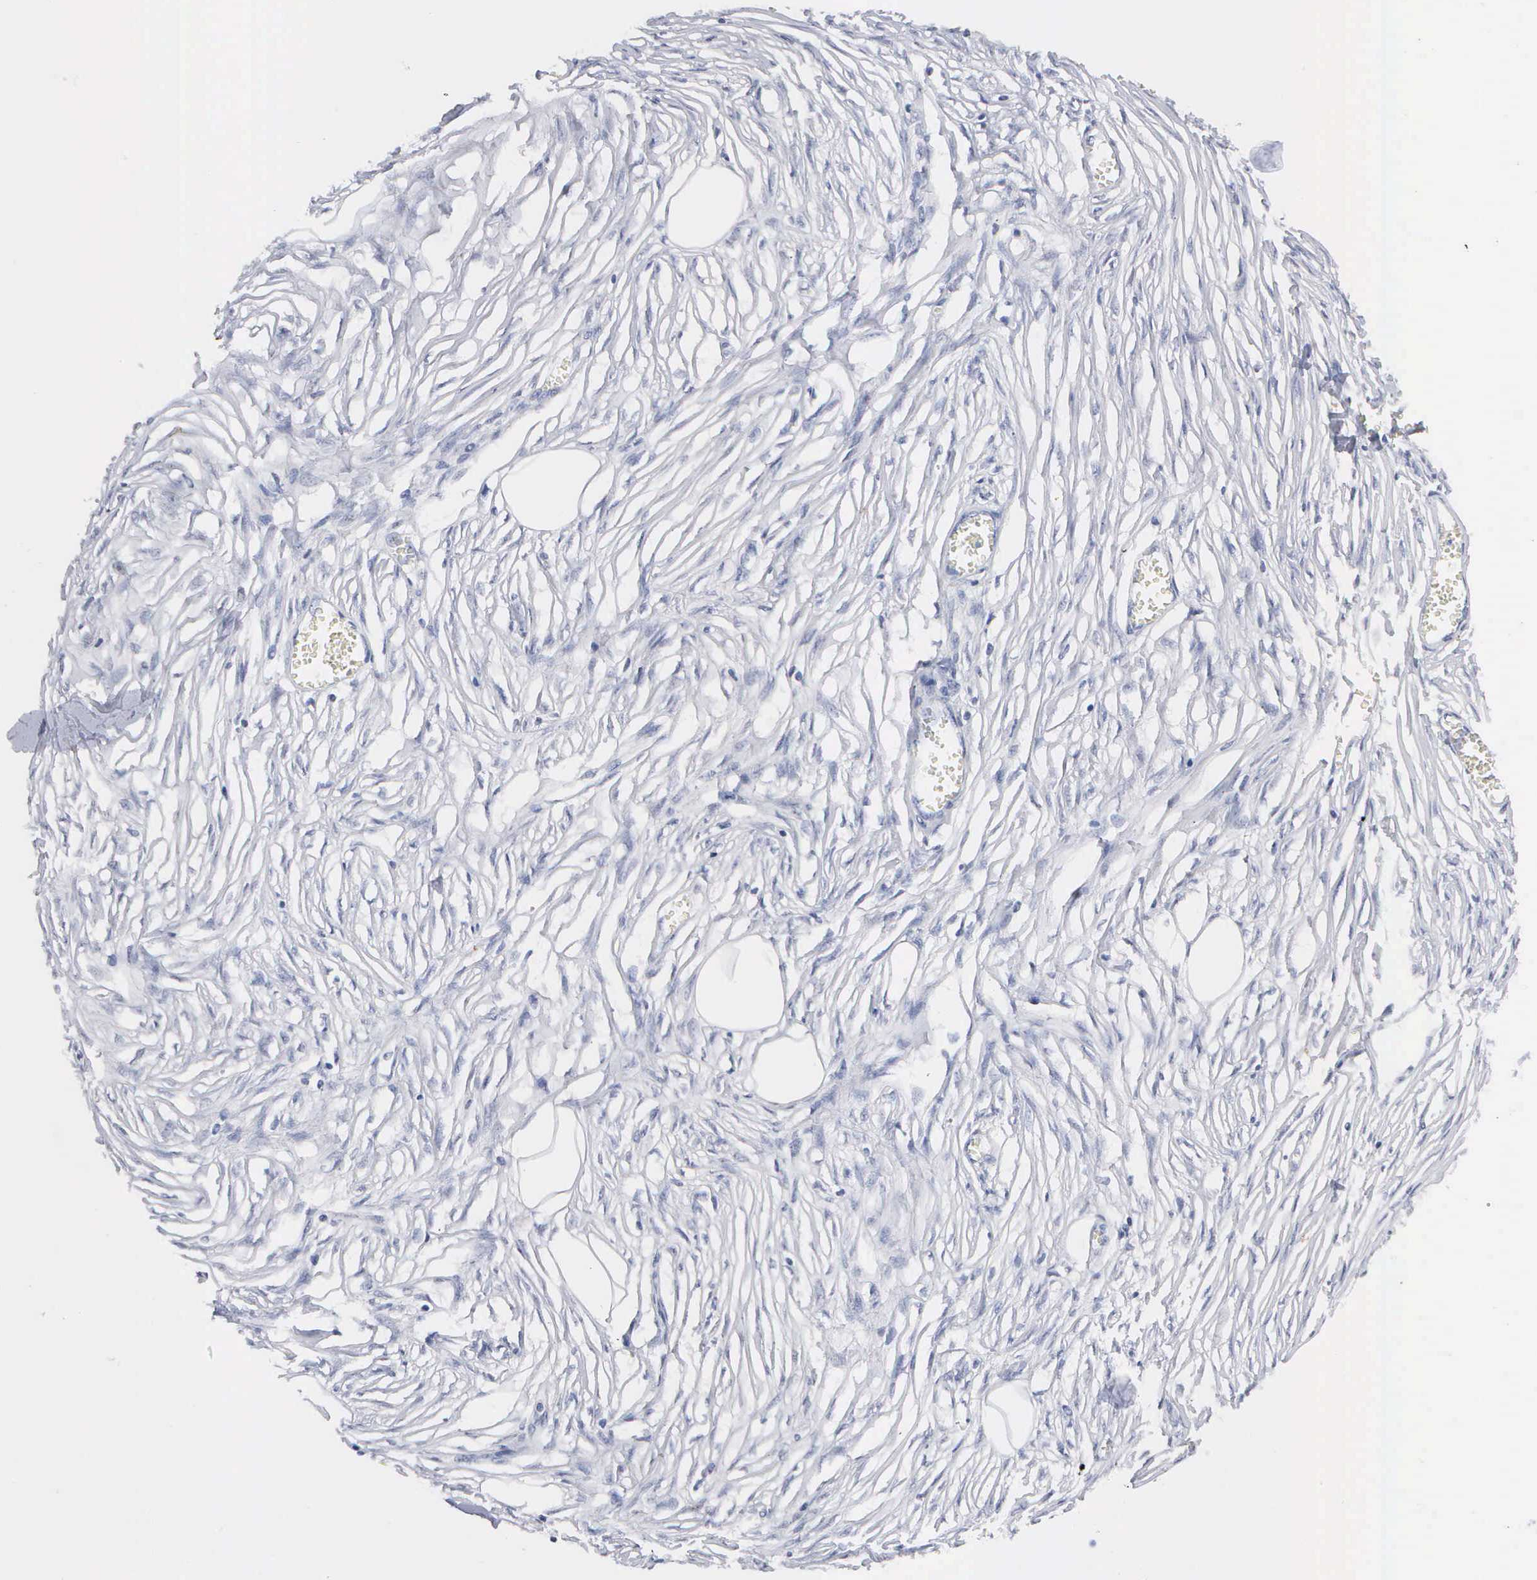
{"staining": {"intensity": "negative", "quantity": "none", "location": "none"}, "tissue": "adipose tissue", "cell_type": "Adipocytes", "image_type": "normal", "snomed": [{"axis": "morphology", "description": "Normal tissue, NOS"}, {"axis": "morphology", "description": "Sarcoma, NOS"}, {"axis": "topography", "description": "Skin"}, {"axis": "topography", "description": "Soft tissue"}], "caption": "Immunohistochemistry image of unremarkable adipose tissue: human adipose tissue stained with DAB demonstrates no significant protein expression in adipocytes.", "gene": "ASPHD2", "patient": {"sex": "female", "age": 51}}